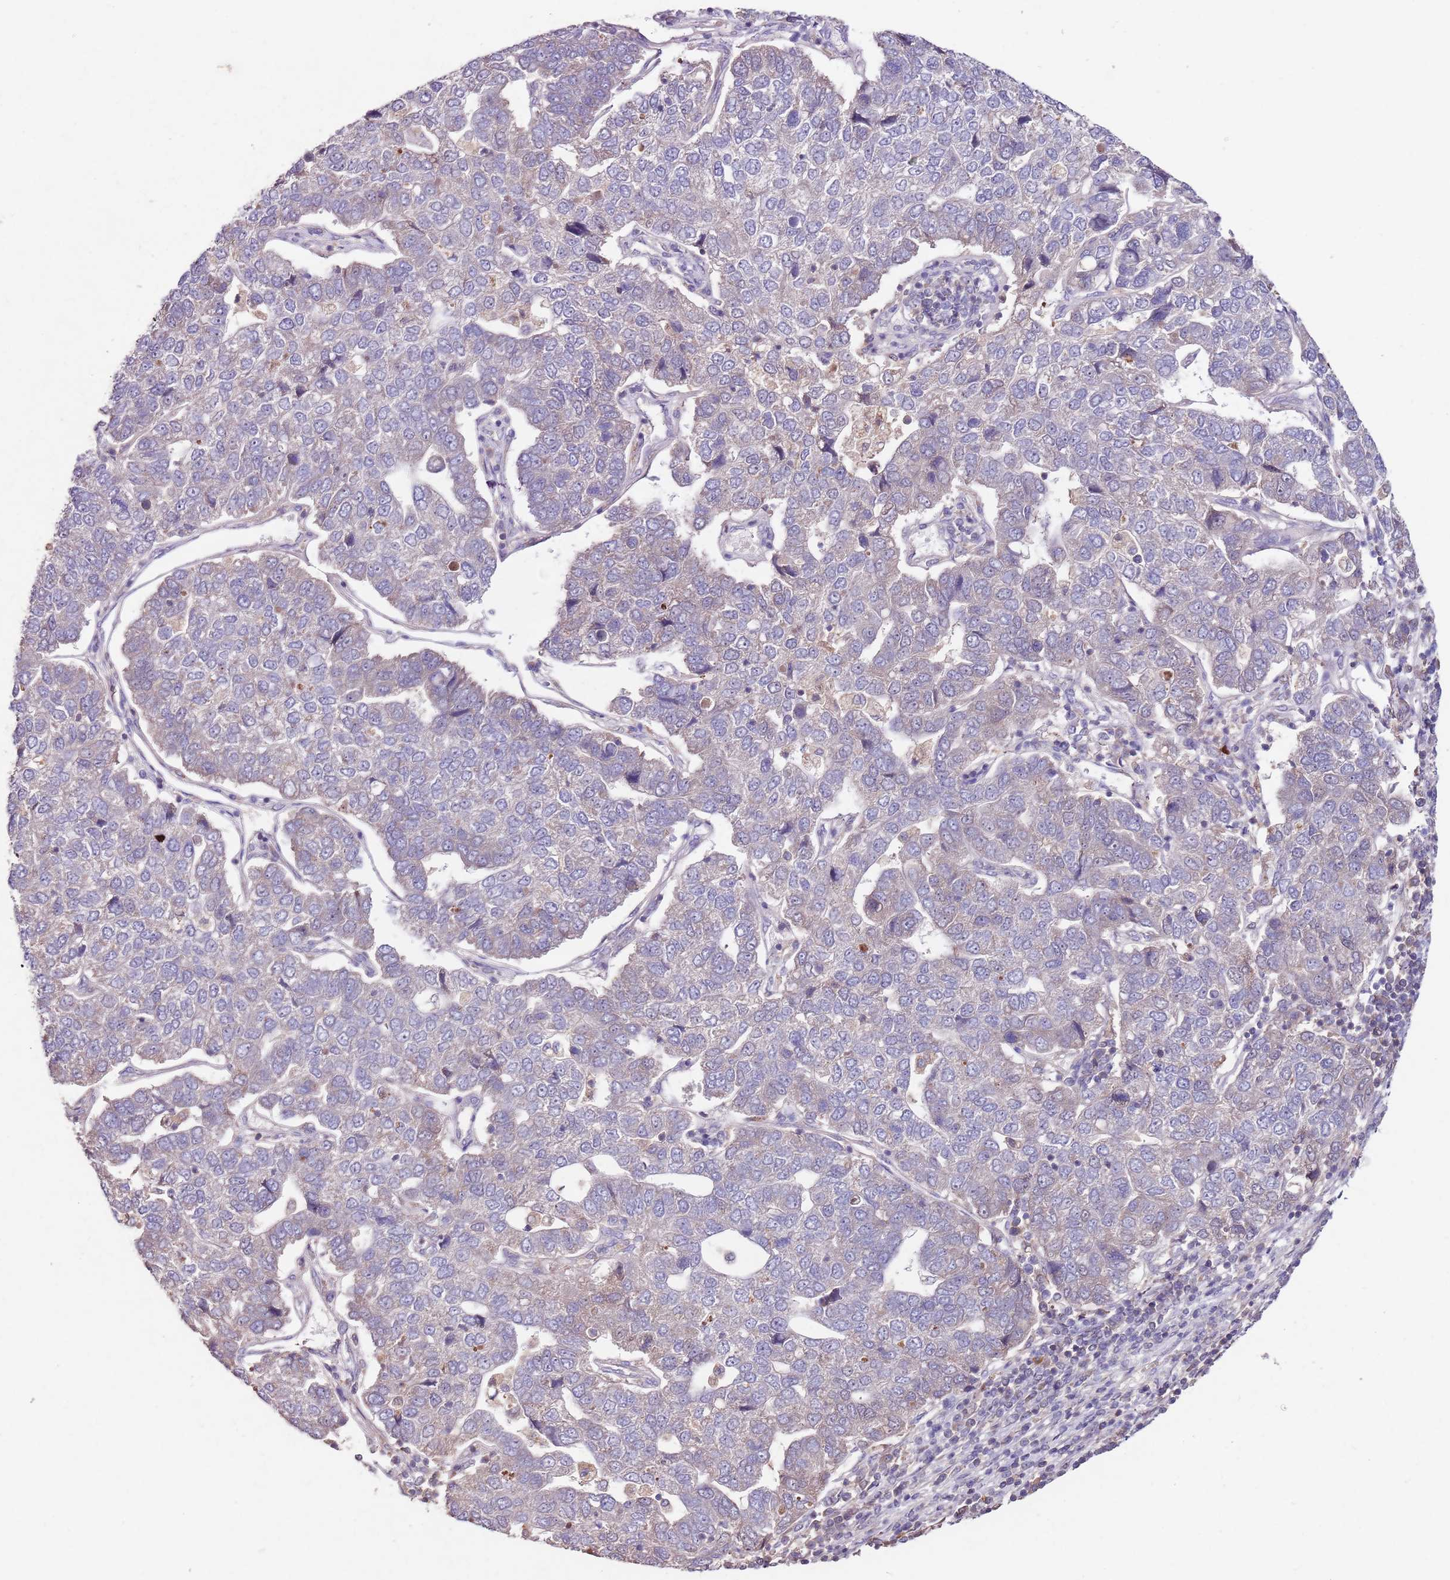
{"staining": {"intensity": "weak", "quantity": "<25%", "location": "cytoplasmic/membranous"}, "tissue": "pancreatic cancer", "cell_type": "Tumor cells", "image_type": "cancer", "snomed": [{"axis": "morphology", "description": "Adenocarcinoma, NOS"}, {"axis": "topography", "description": "Pancreas"}], "caption": "Pancreatic cancer stained for a protein using IHC exhibits no staining tumor cells.", "gene": "NRDE2", "patient": {"sex": "female", "age": 61}}